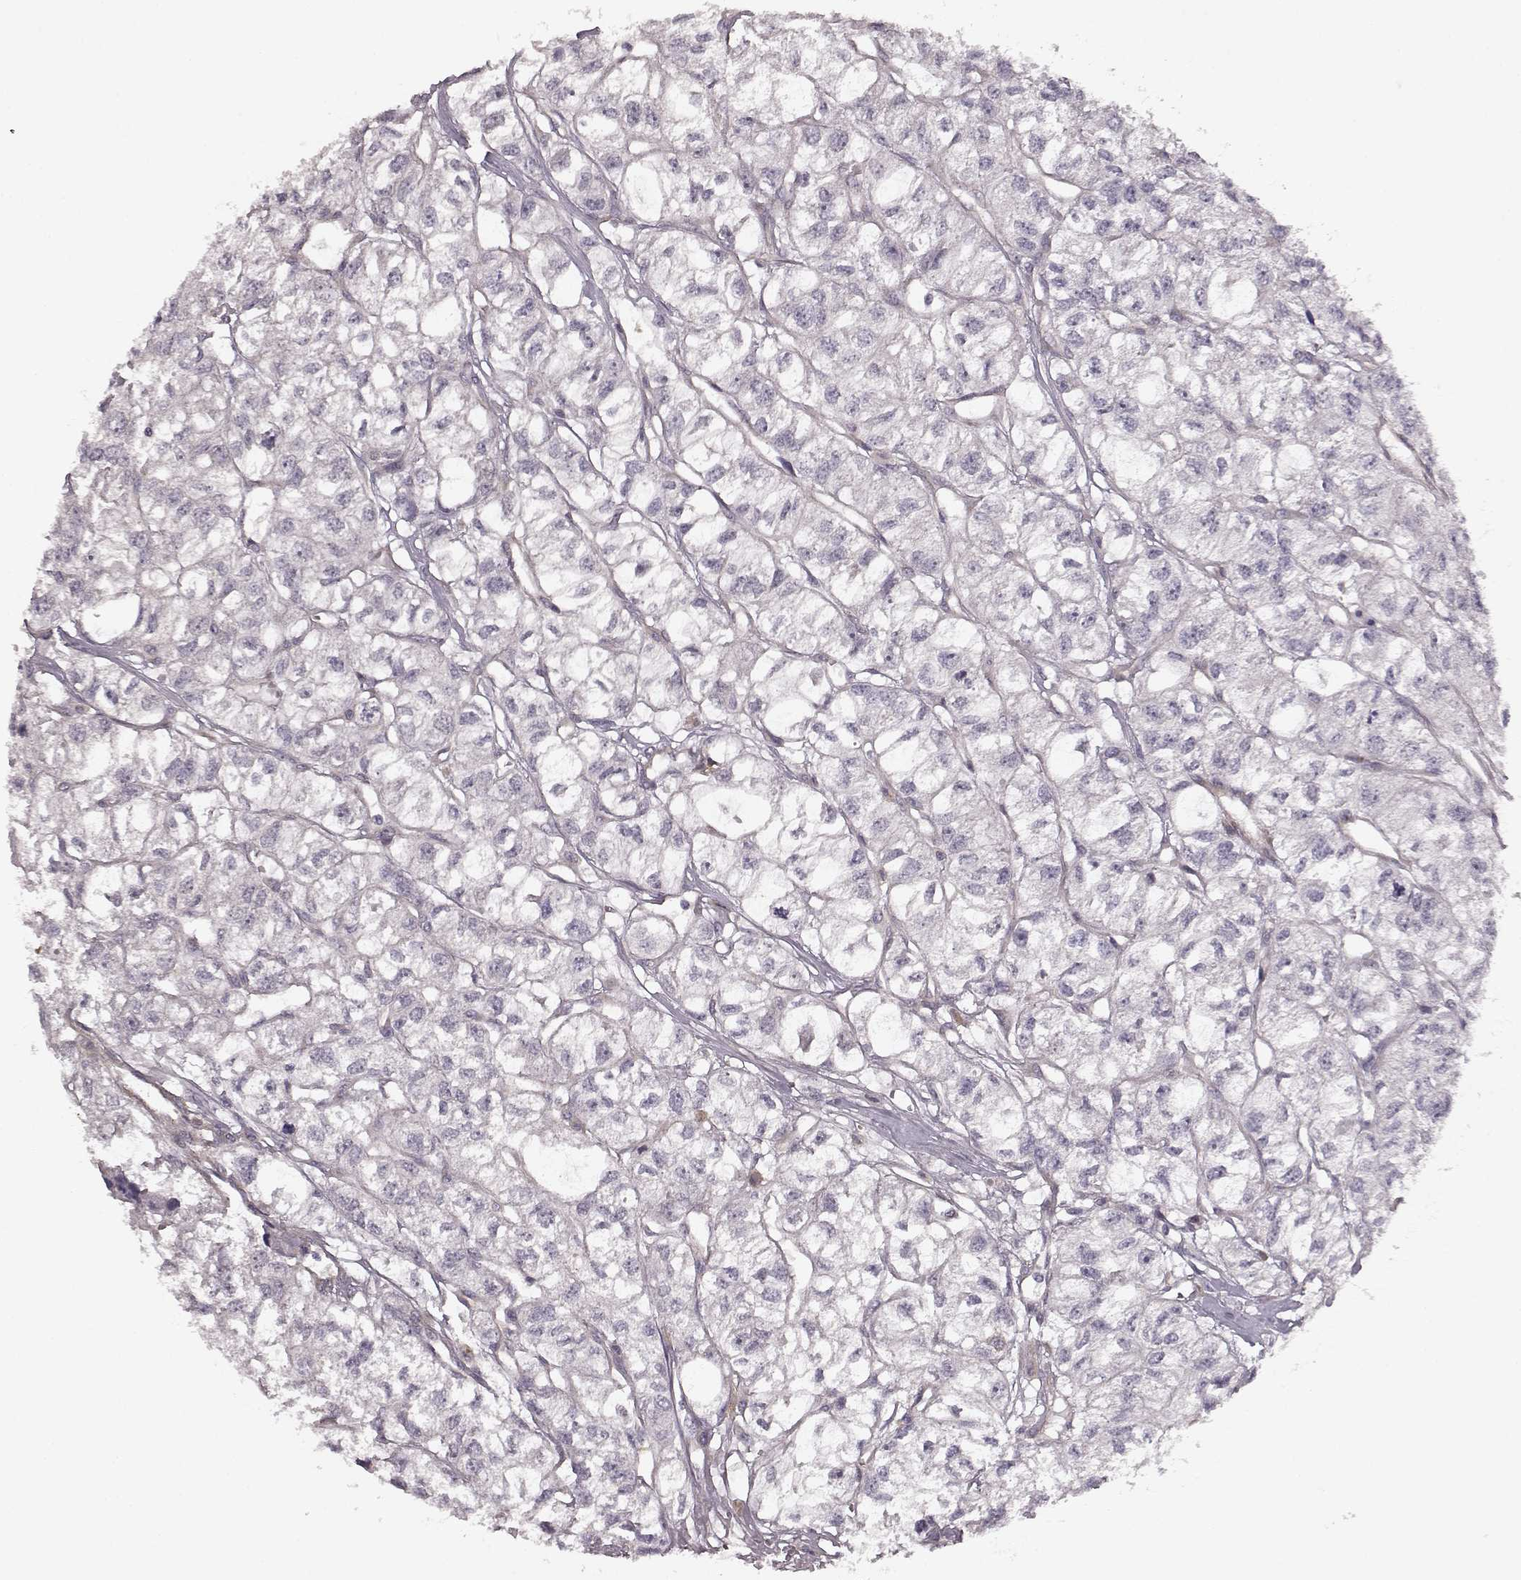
{"staining": {"intensity": "negative", "quantity": "none", "location": "none"}, "tissue": "renal cancer", "cell_type": "Tumor cells", "image_type": "cancer", "snomed": [{"axis": "morphology", "description": "Adenocarcinoma, NOS"}, {"axis": "topography", "description": "Kidney"}], "caption": "IHC photomicrograph of adenocarcinoma (renal) stained for a protein (brown), which demonstrates no staining in tumor cells.", "gene": "SLAIN2", "patient": {"sex": "male", "age": 56}}